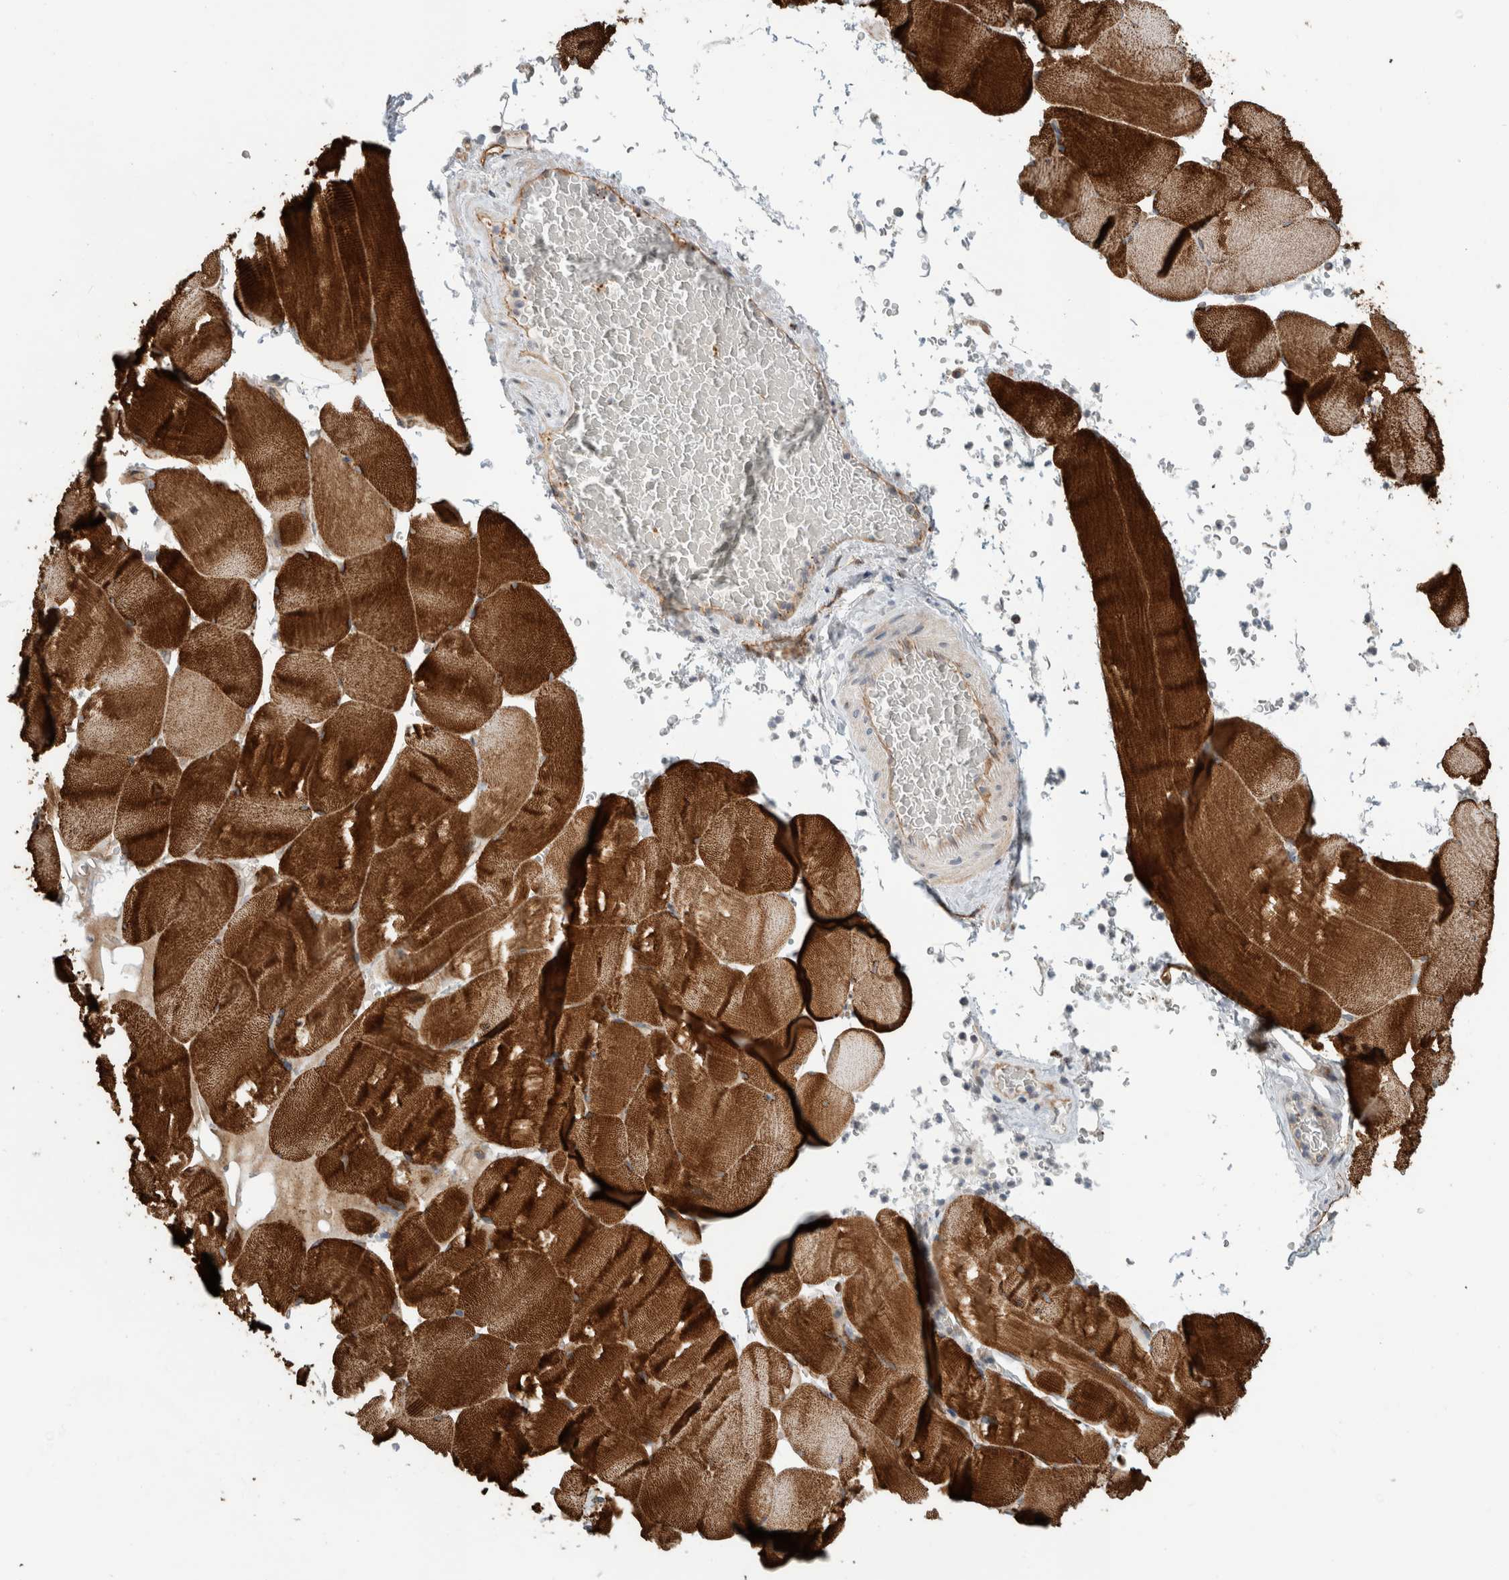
{"staining": {"intensity": "strong", "quantity": ">75%", "location": "cytoplasmic/membranous"}, "tissue": "skeletal muscle", "cell_type": "Myocytes", "image_type": "normal", "snomed": [{"axis": "morphology", "description": "Normal tissue, NOS"}, {"axis": "topography", "description": "Skeletal muscle"}], "caption": "Brown immunohistochemical staining in normal skeletal muscle displays strong cytoplasmic/membranous expression in about >75% of myocytes. Using DAB (3,3'-diaminobenzidine) (brown) and hematoxylin (blue) stains, captured at high magnification using brightfield microscopy.", "gene": "KPNA5", "patient": {"sex": "male", "age": 62}}